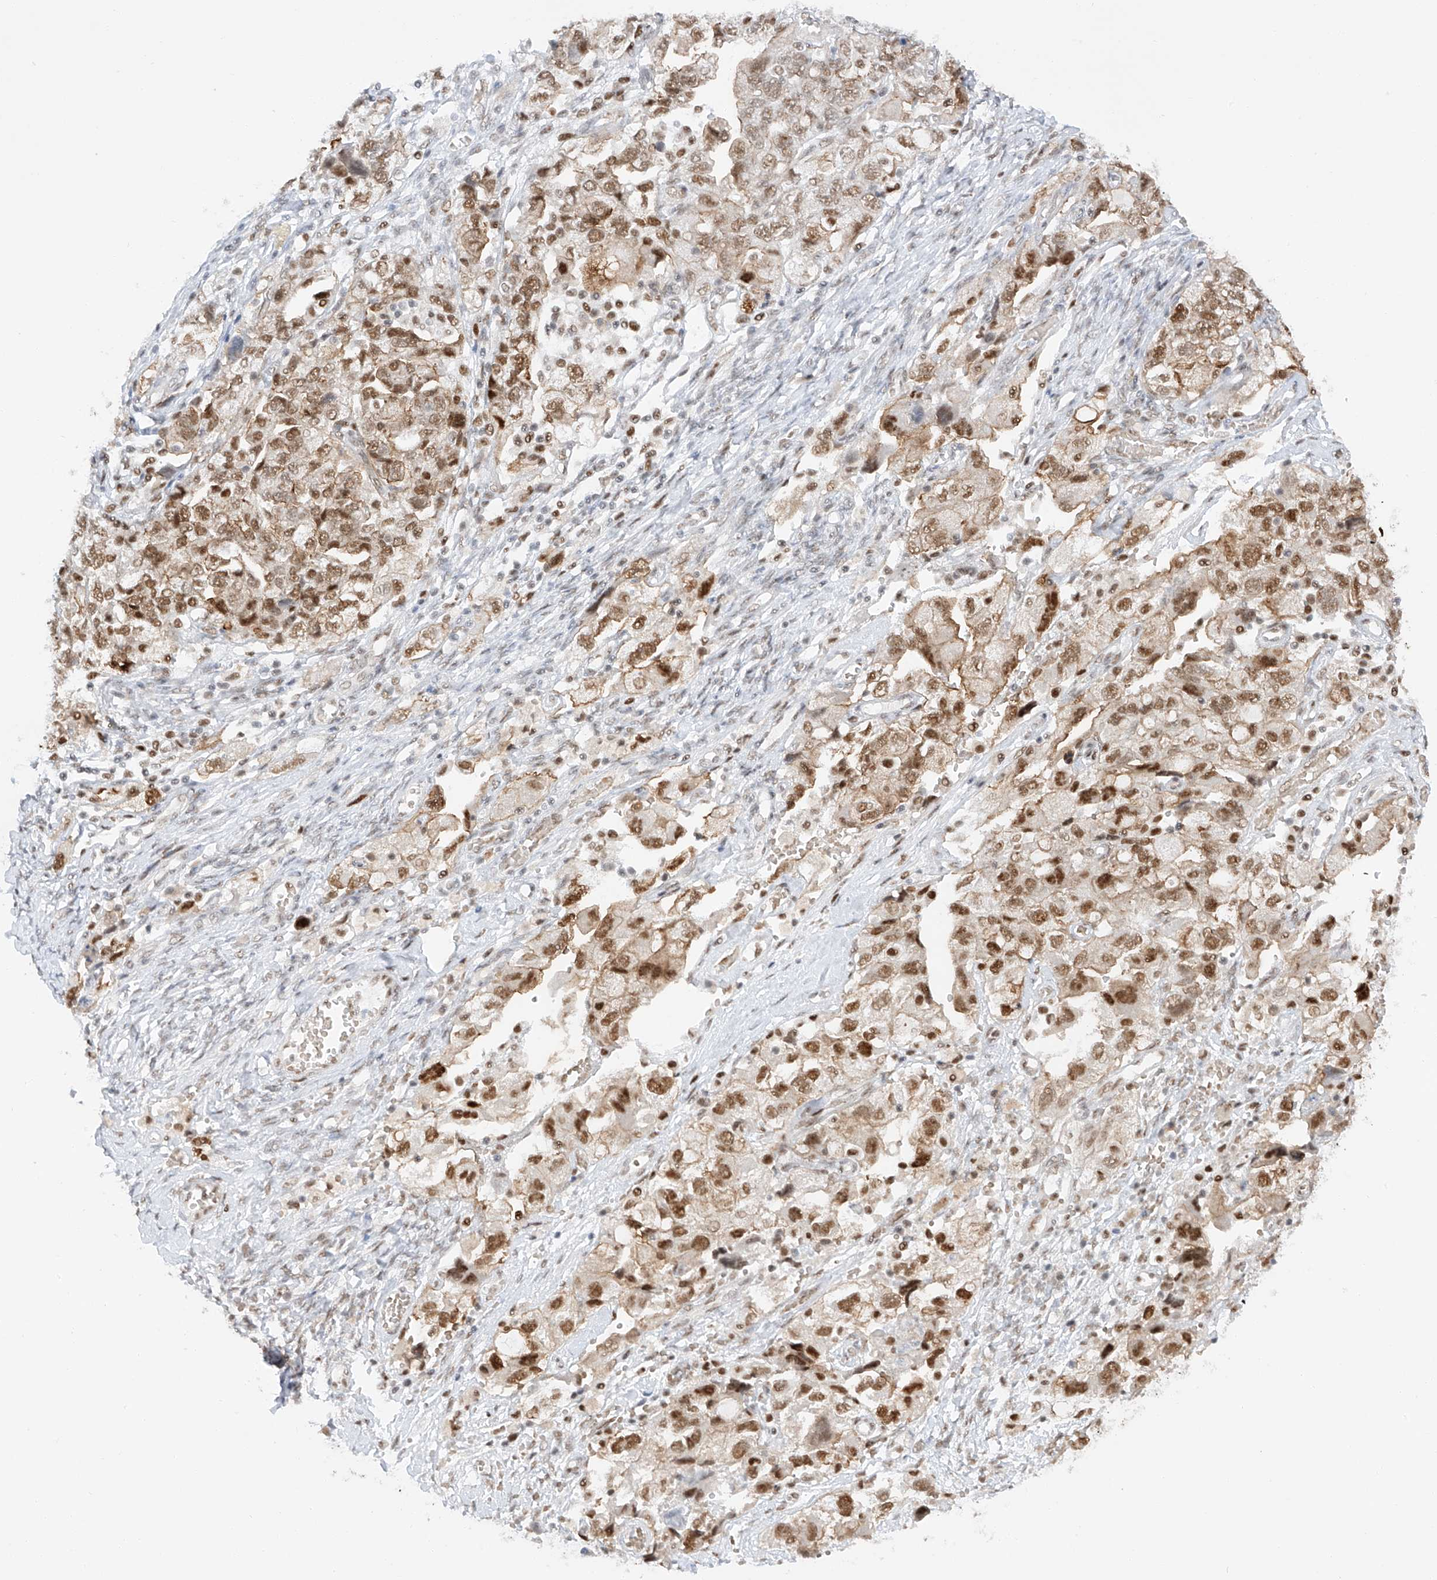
{"staining": {"intensity": "moderate", "quantity": ">75%", "location": "cytoplasmic/membranous,nuclear"}, "tissue": "ovarian cancer", "cell_type": "Tumor cells", "image_type": "cancer", "snomed": [{"axis": "morphology", "description": "Carcinoma, NOS"}, {"axis": "morphology", "description": "Cystadenocarcinoma, serous, NOS"}, {"axis": "topography", "description": "Ovary"}], "caption": "Immunohistochemistry (IHC) (DAB (3,3'-diaminobenzidine)) staining of serous cystadenocarcinoma (ovarian) demonstrates moderate cytoplasmic/membranous and nuclear protein positivity in about >75% of tumor cells. (DAB (3,3'-diaminobenzidine) IHC, brown staining for protein, blue staining for nuclei).", "gene": "POGK", "patient": {"sex": "female", "age": 69}}